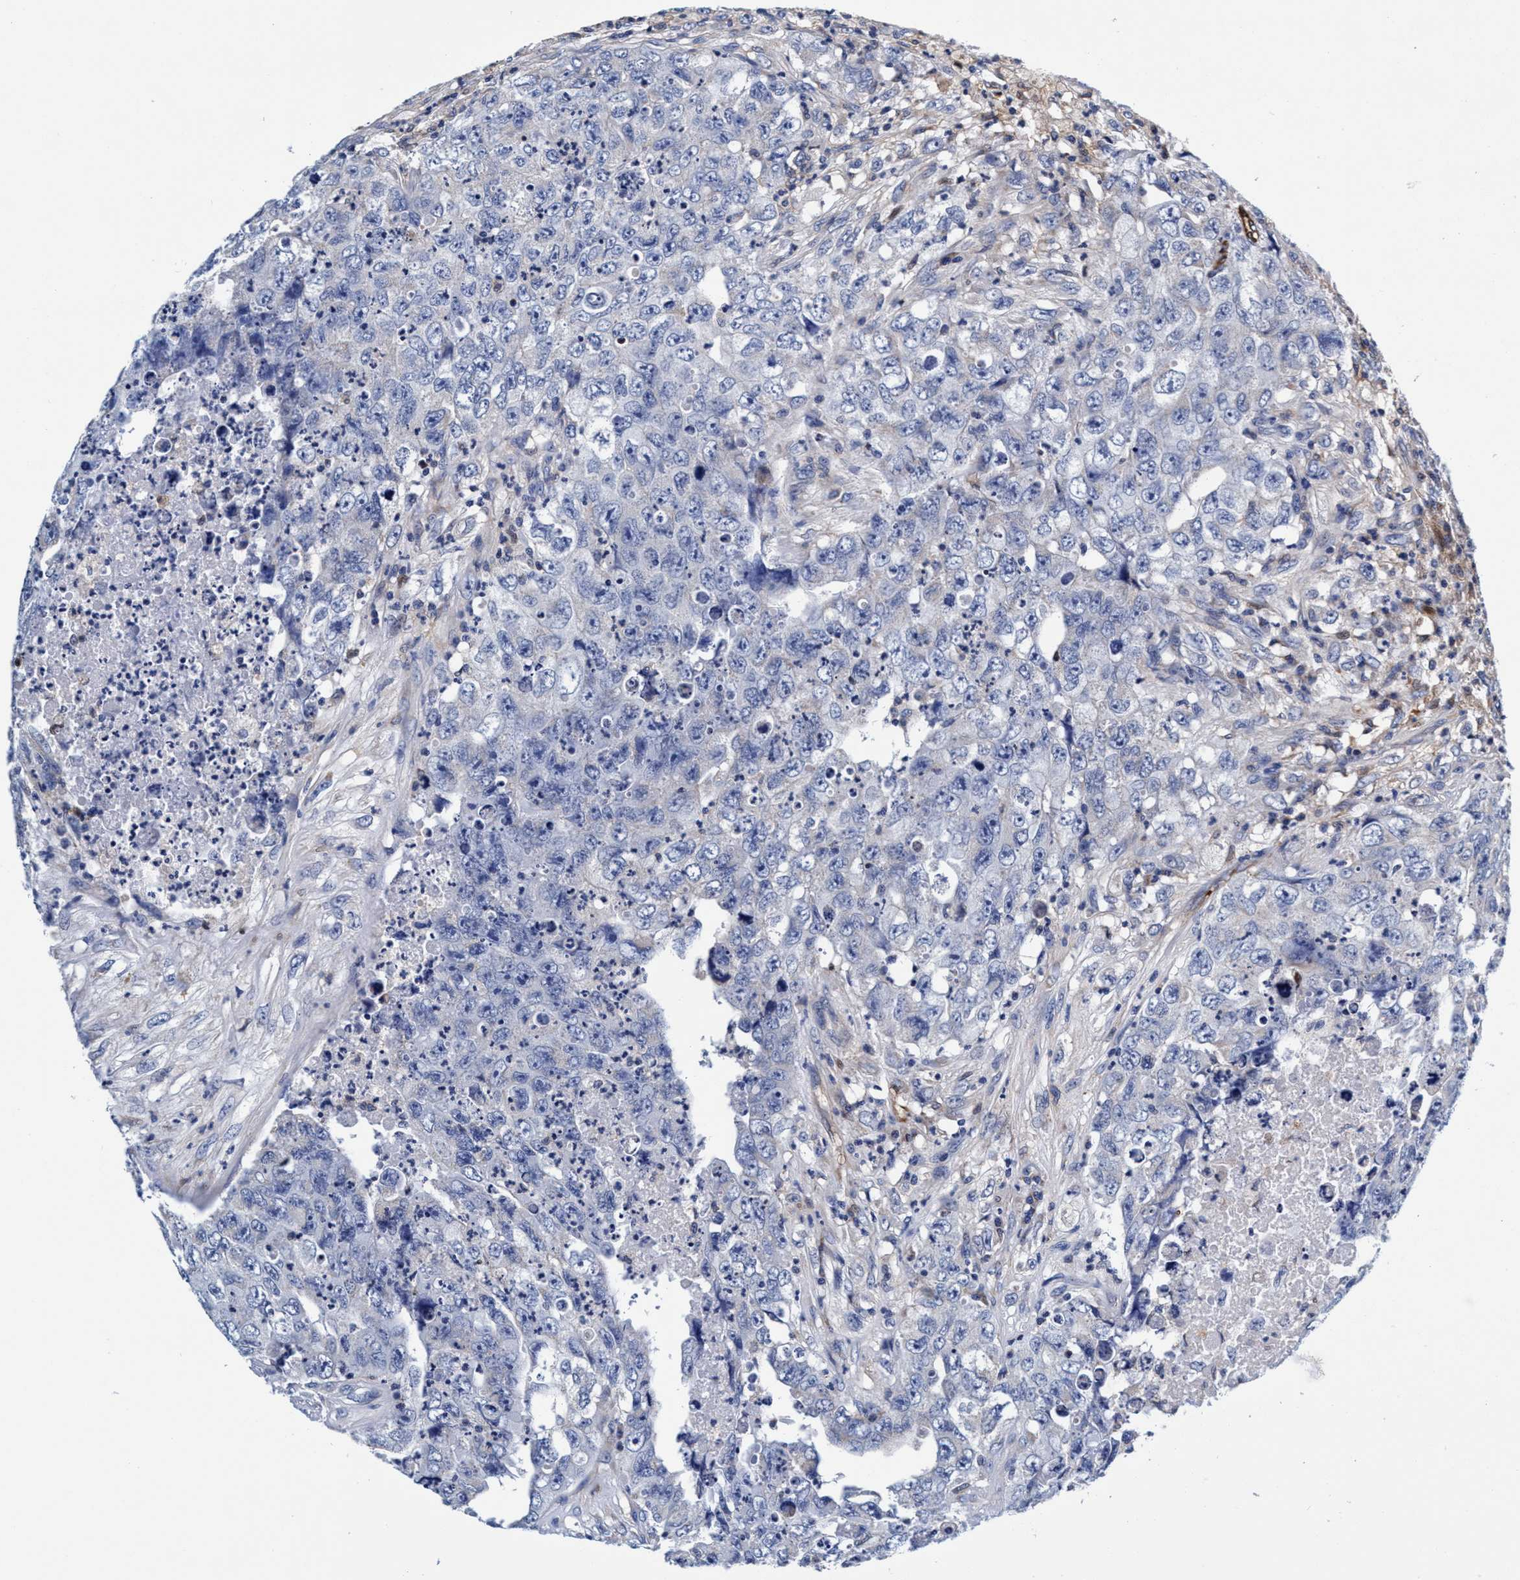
{"staining": {"intensity": "negative", "quantity": "none", "location": "none"}, "tissue": "testis cancer", "cell_type": "Tumor cells", "image_type": "cancer", "snomed": [{"axis": "morphology", "description": "Carcinoma, Embryonal, NOS"}, {"axis": "topography", "description": "Testis"}], "caption": "Tumor cells are negative for protein expression in human testis cancer (embryonal carcinoma).", "gene": "UBALD2", "patient": {"sex": "male", "age": 32}}